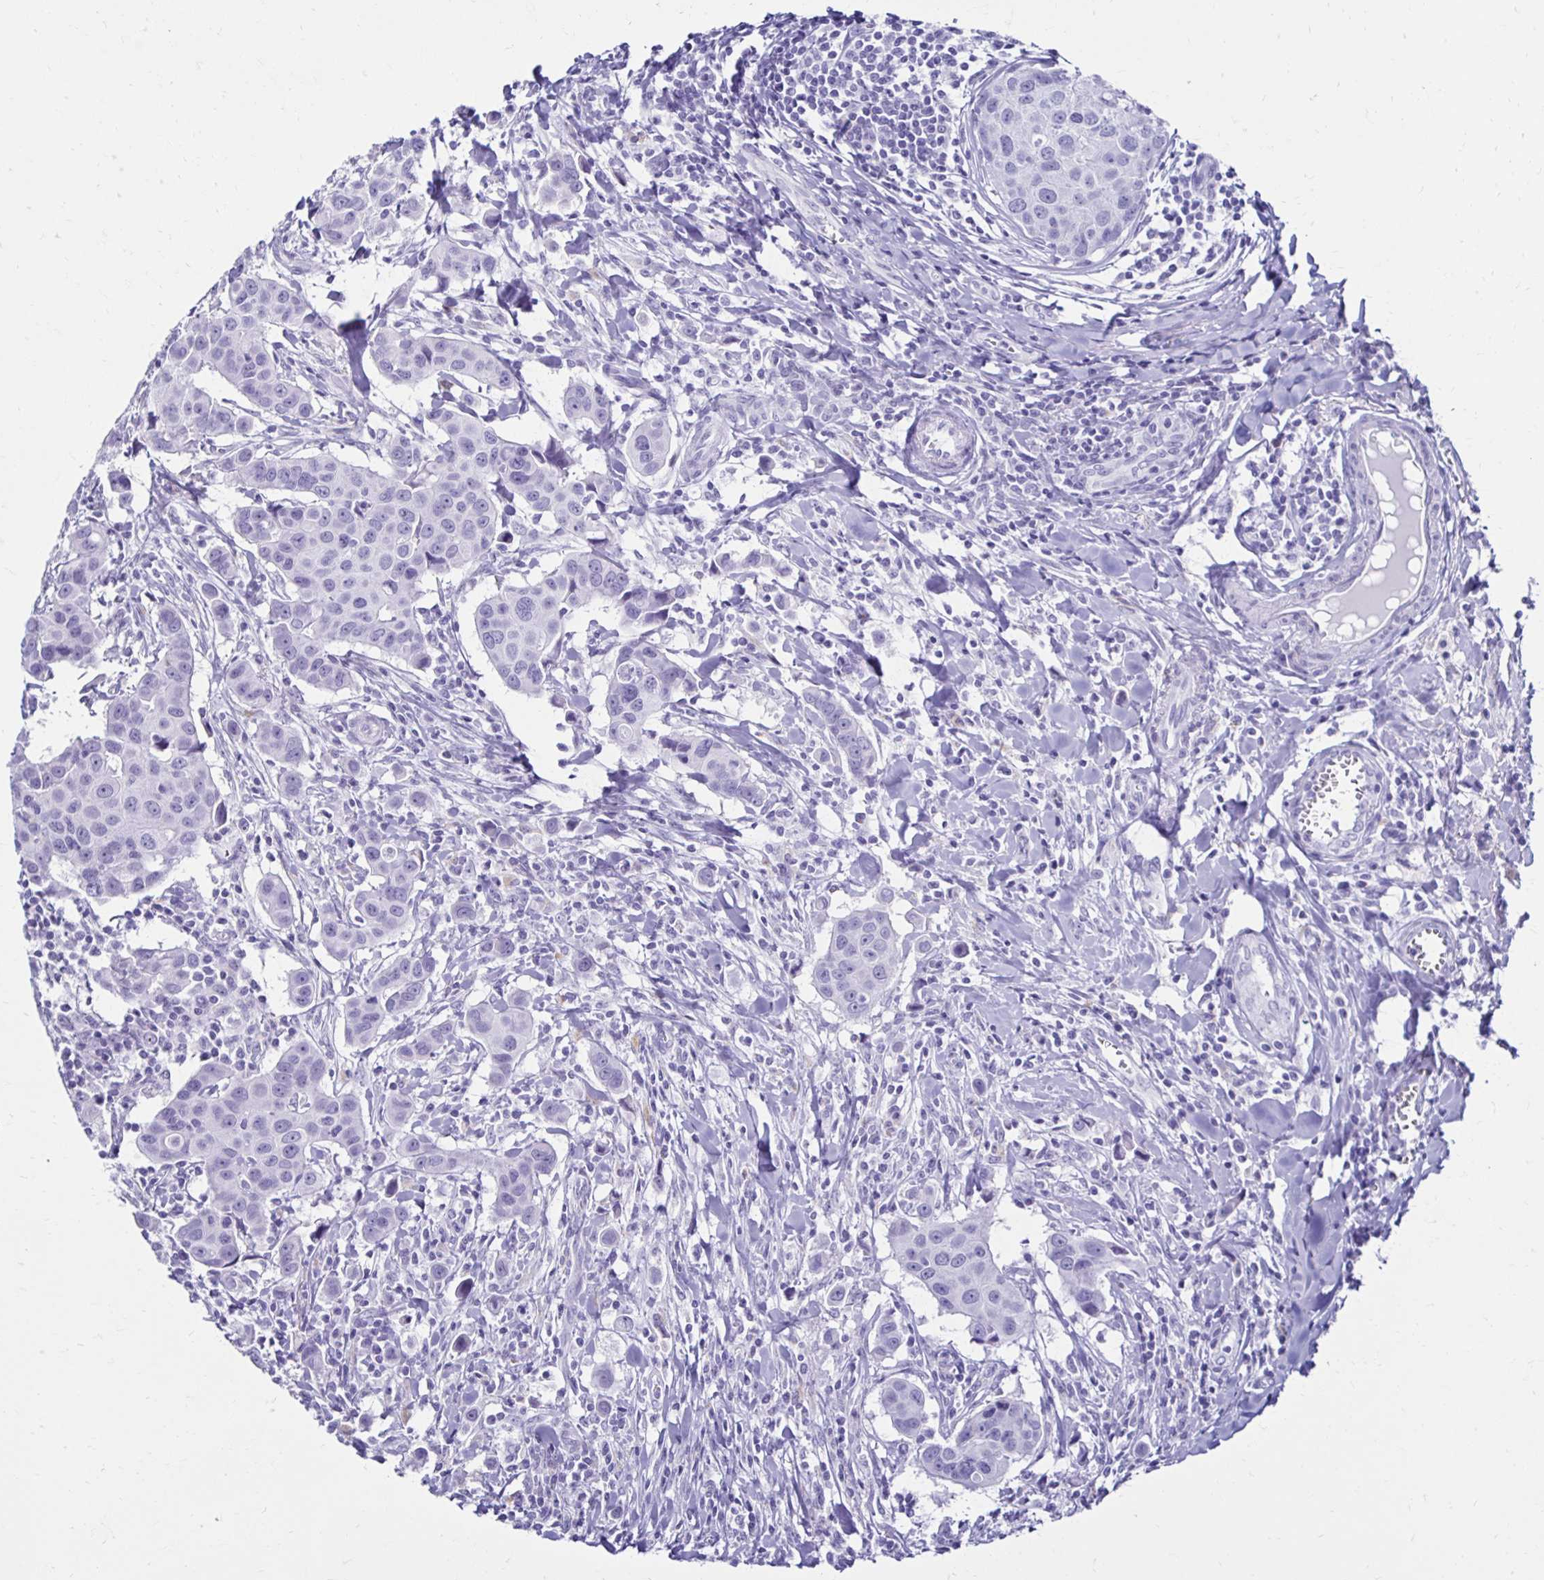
{"staining": {"intensity": "negative", "quantity": "none", "location": "none"}, "tissue": "breast cancer", "cell_type": "Tumor cells", "image_type": "cancer", "snomed": [{"axis": "morphology", "description": "Duct carcinoma"}, {"axis": "topography", "description": "Breast"}], "caption": "Immunohistochemistry micrograph of human infiltrating ductal carcinoma (breast) stained for a protein (brown), which shows no staining in tumor cells.", "gene": "CST5", "patient": {"sex": "female", "age": 24}}